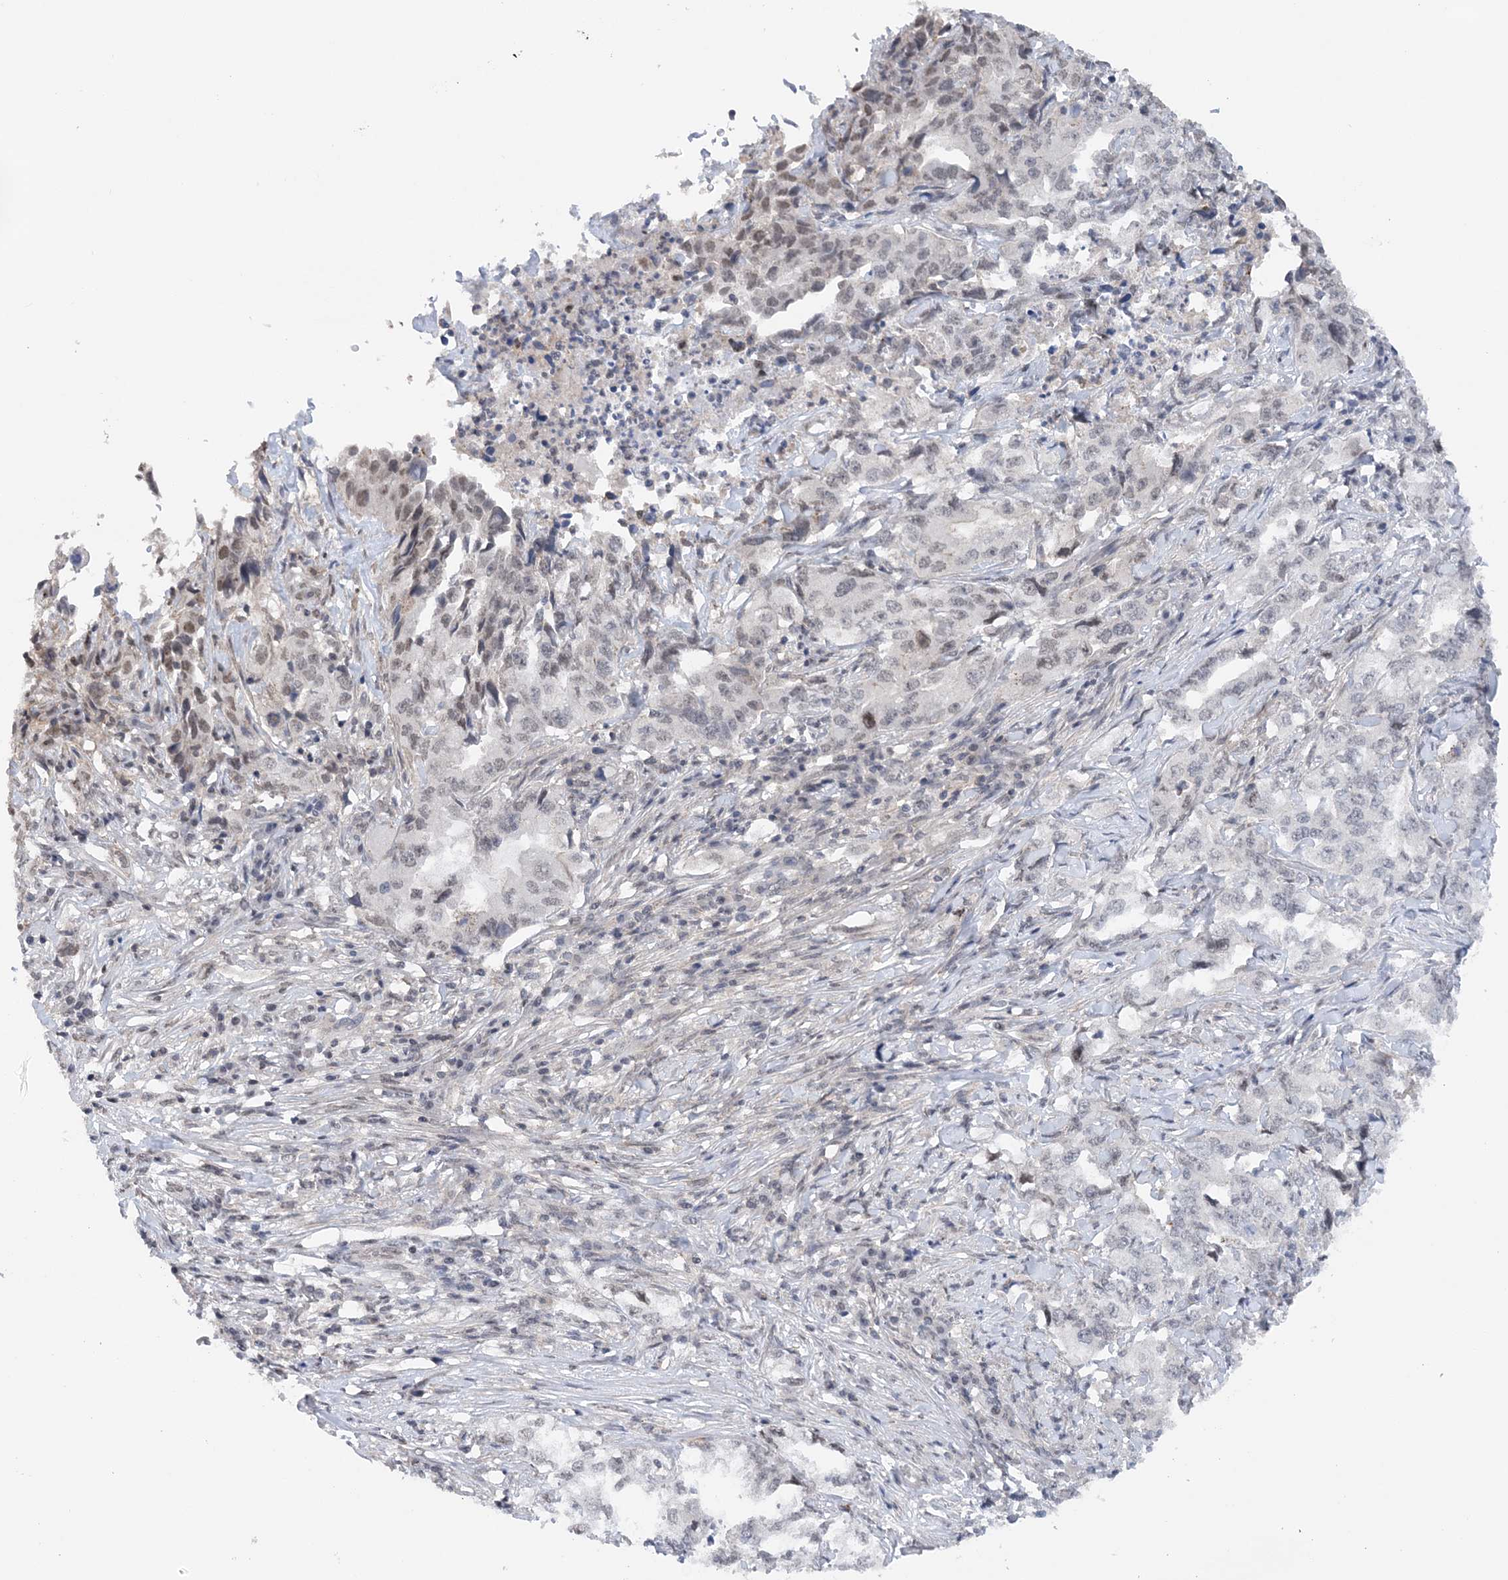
{"staining": {"intensity": "weak", "quantity": "<25%", "location": "nuclear"}, "tissue": "lung cancer", "cell_type": "Tumor cells", "image_type": "cancer", "snomed": [{"axis": "morphology", "description": "Adenocarcinoma, NOS"}, {"axis": "topography", "description": "Lung"}], "caption": "Protein analysis of lung cancer reveals no significant staining in tumor cells. The staining is performed using DAB brown chromogen with nuclei counter-stained in using hematoxylin.", "gene": "CCDC152", "patient": {"sex": "female", "age": 51}}